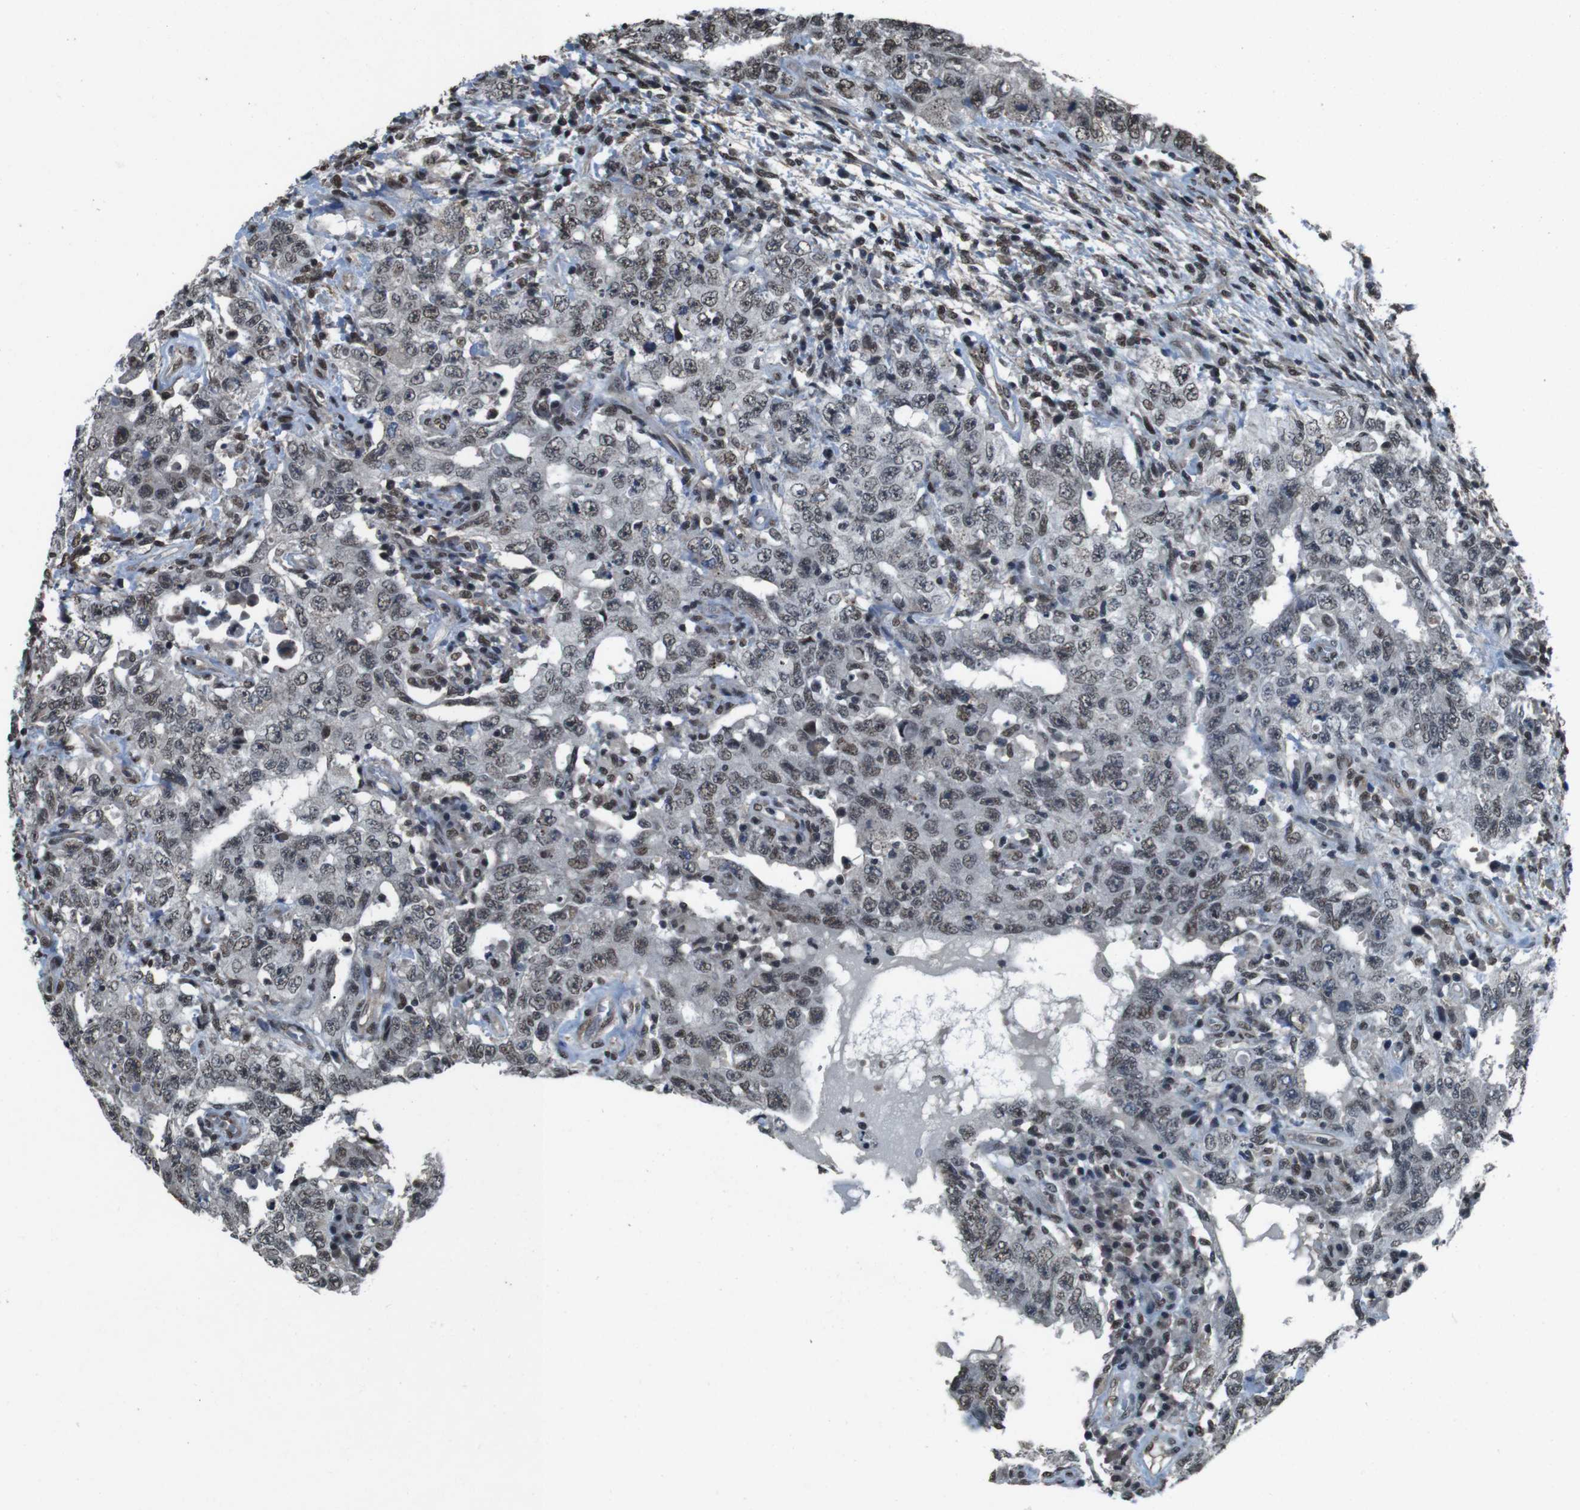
{"staining": {"intensity": "weak", "quantity": ">75%", "location": "nuclear"}, "tissue": "testis cancer", "cell_type": "Tumor cells", "image_type": "cancer", "snomed": [{"axis": "morphology", "description": "Carcinoma, Embryonal, NOS"}, {"axis": "topography", "description": "Testis"}], "caption": "High-magnification brightfield microscopy of embryonal carcinoma (testis) stained with DAB (brown) and counterstained with hematoxylin (blue). tumor cells exhibit weak nuclear expression is present in about>75% of cells.", "gene": "NR4A2", "patient": {"sex": "male", "age": 26}}